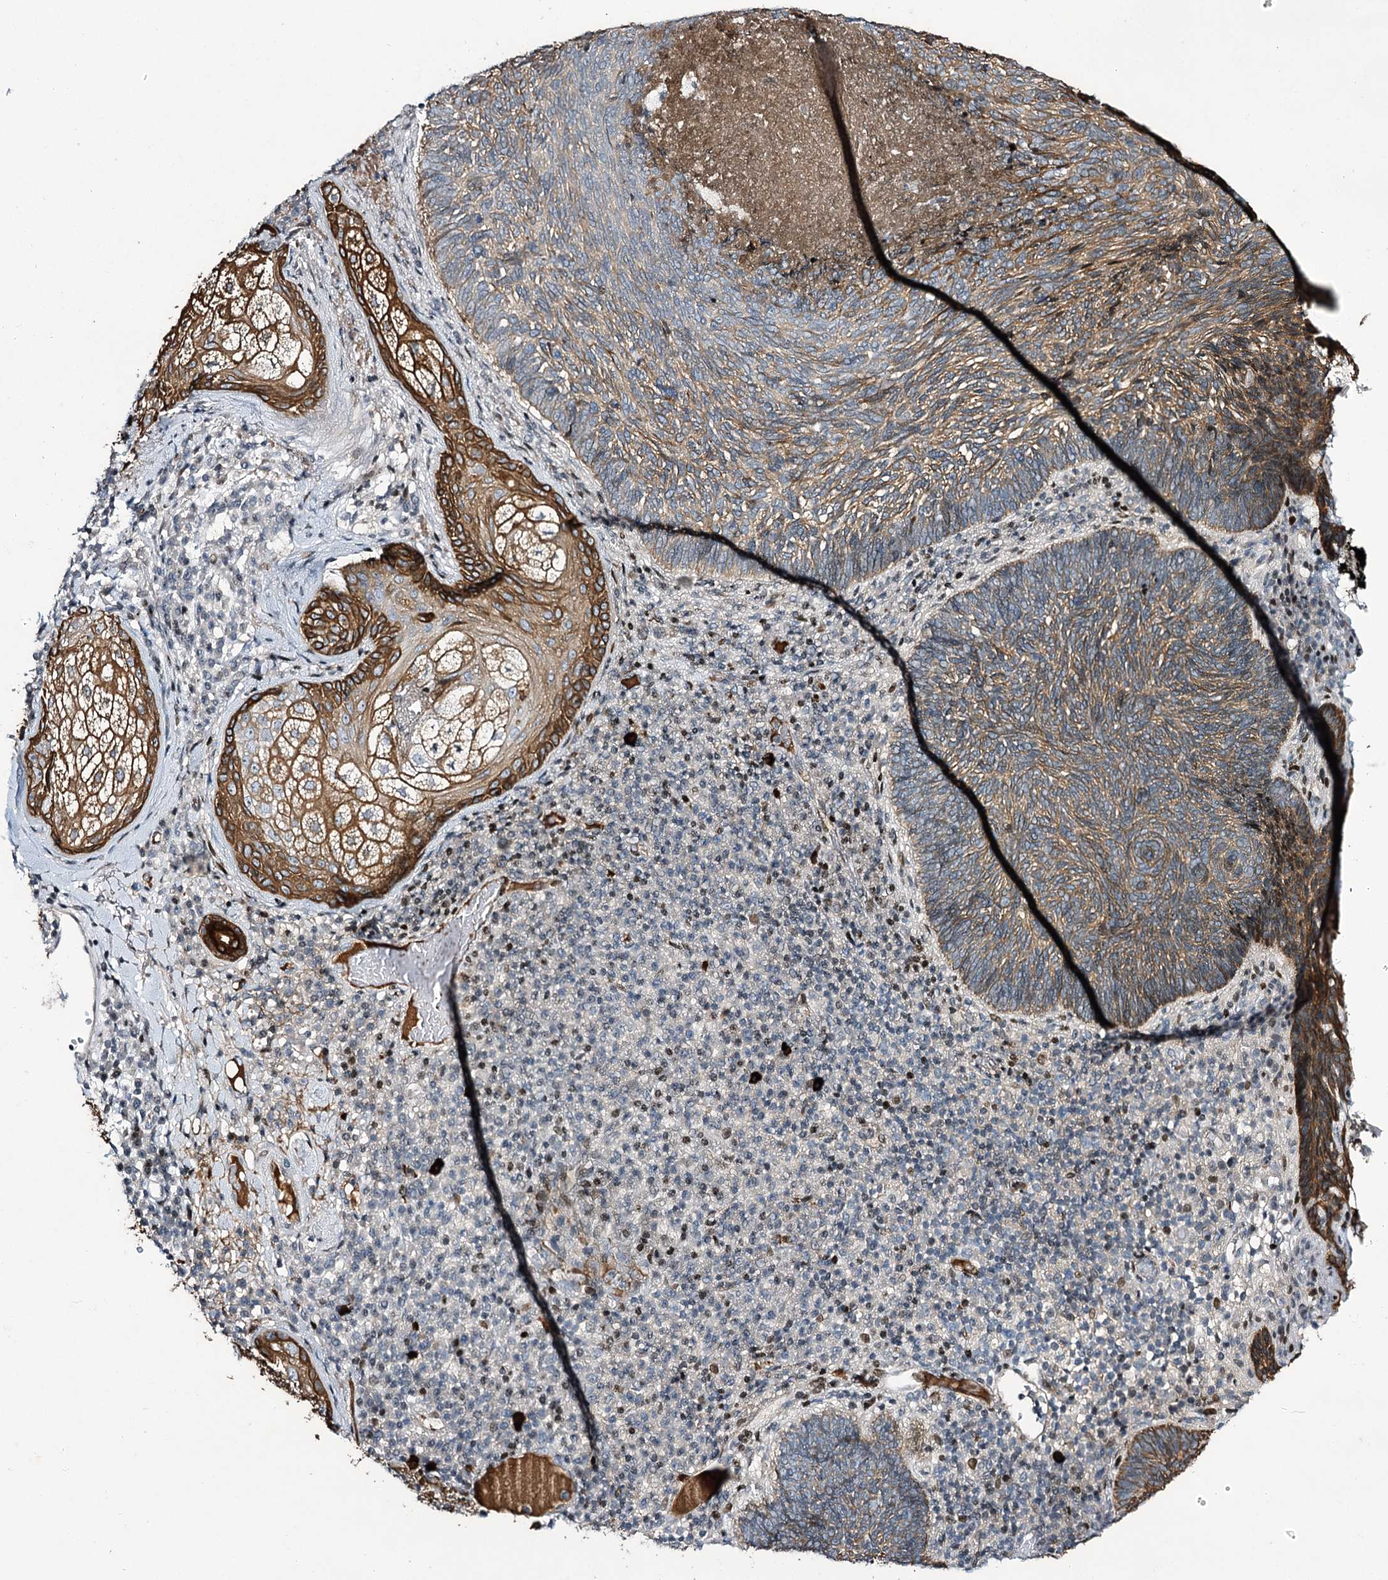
{"staining": {"intensity": "moderate", "quantity": "25%-75%", "location": "cytoplasmic/membranous"}, "tissue": "skin cancer", "cell_type": "Tumor cells", "image_type": "cancer", "snomed": [{"axis": "morphology", "description": "Basal cell carcinoma"}, {"axis": "topography", "description": "Skin"}], "caption": "A brown stain labels moderate cytoplasmic/membranous positivity of a protein in human skin cancer (basal cell carcinoma) tumor cells. Using DAB (brown) and hematoxylin (blue) stains, captured at high magnification using brightfield microscopy.", "gene": "ITFG2", "patient": {"sex": "male", "age": 88}}